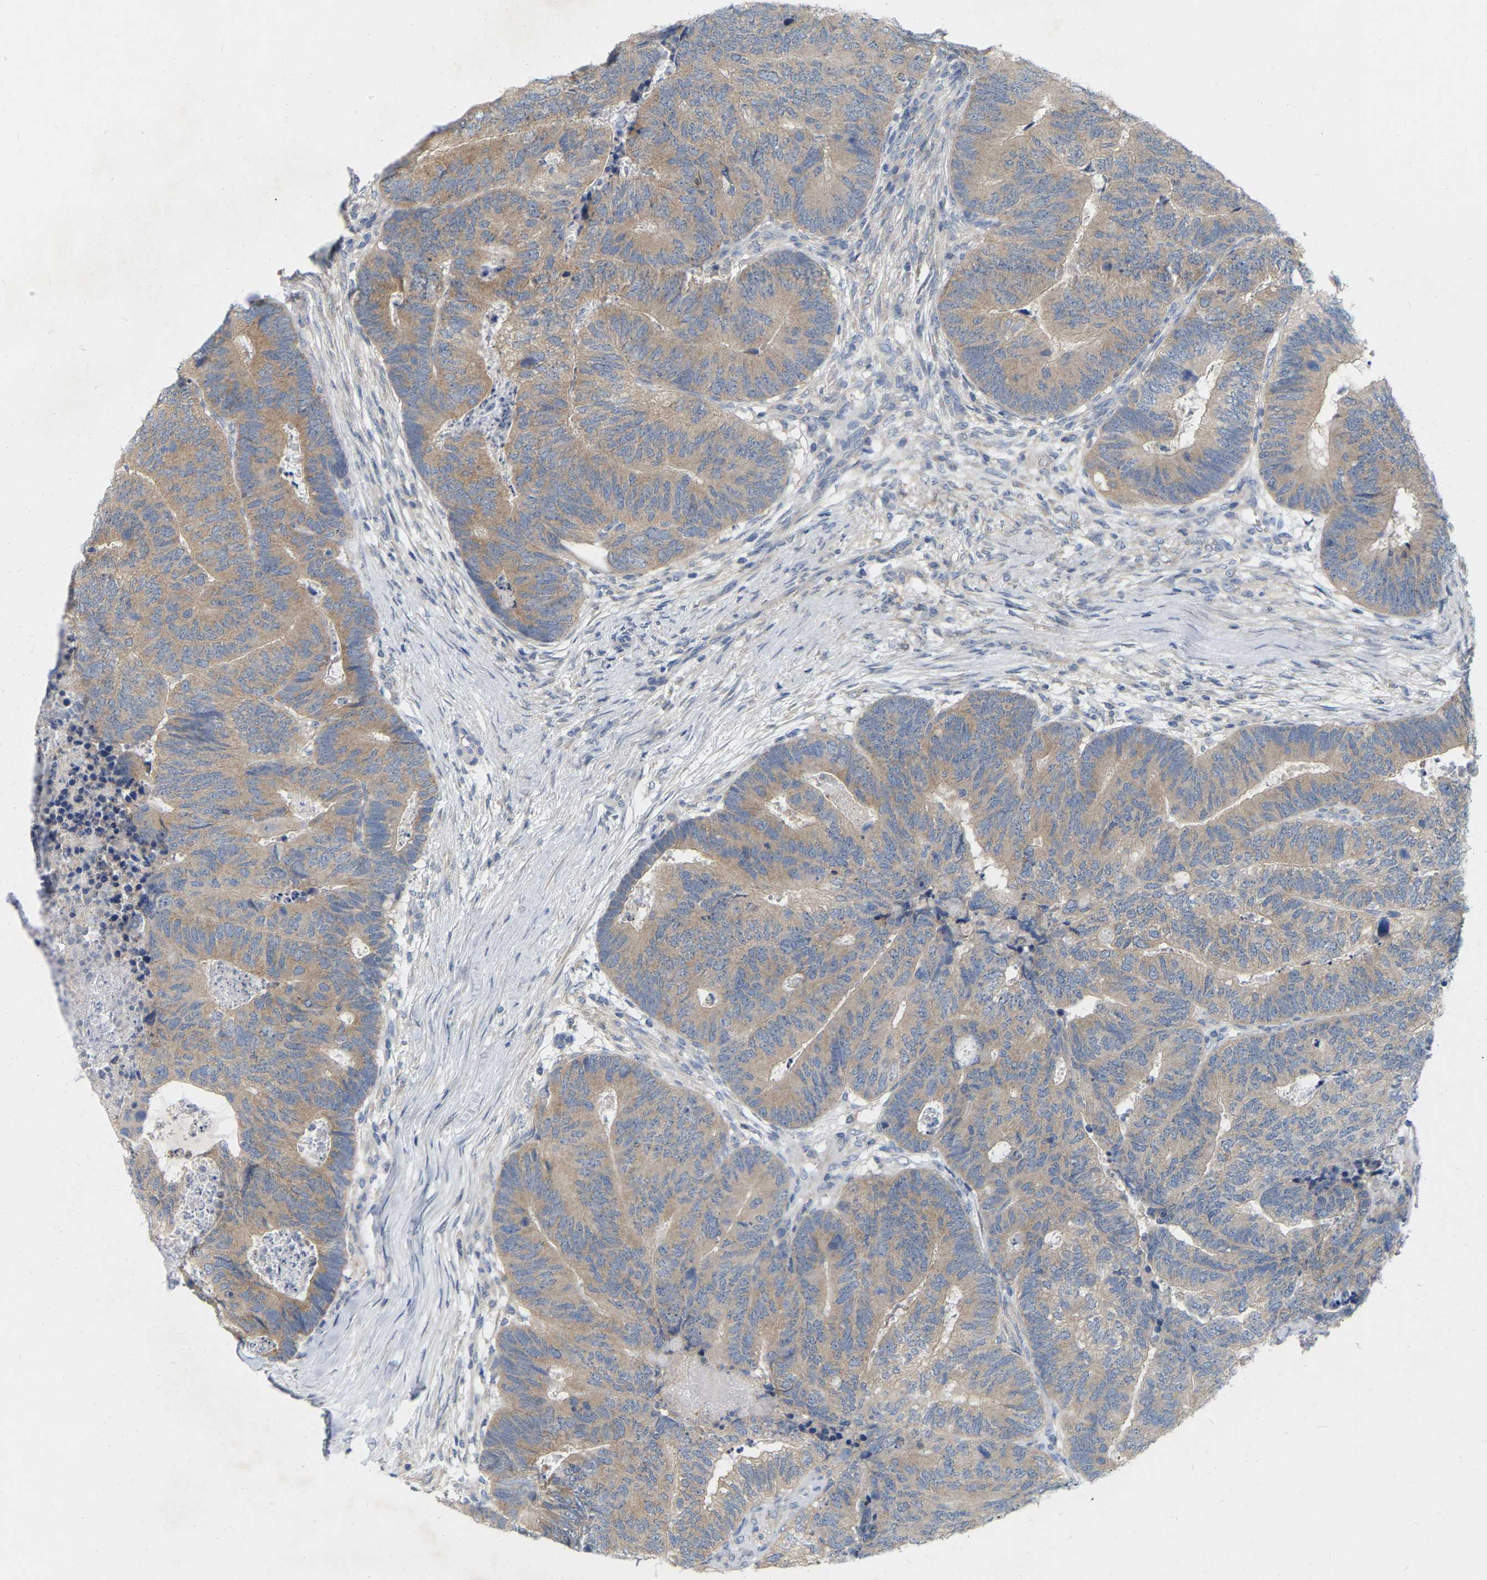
{"staining": {"intensity": "weak", "quantity": ">75%", "location": "cytoplasmic/membranous"}, "tissue": "colorectal cancer", "cell_type": "Tumor cells", "image_type": "cancer", "snomed": [{"axis": "morphology", "description": "Adenocarcinoma, NOS"}, {"axis": "topography", "description": "Colon"}], "caption": "Protein staining demonstrates weak cytoplasmic/membranous staining in about >75% of tumor cells in colorectal cancer (adenocarcinoma).", "gene": "WIPI2", "patient": {"sex": "female", "age": 67}}